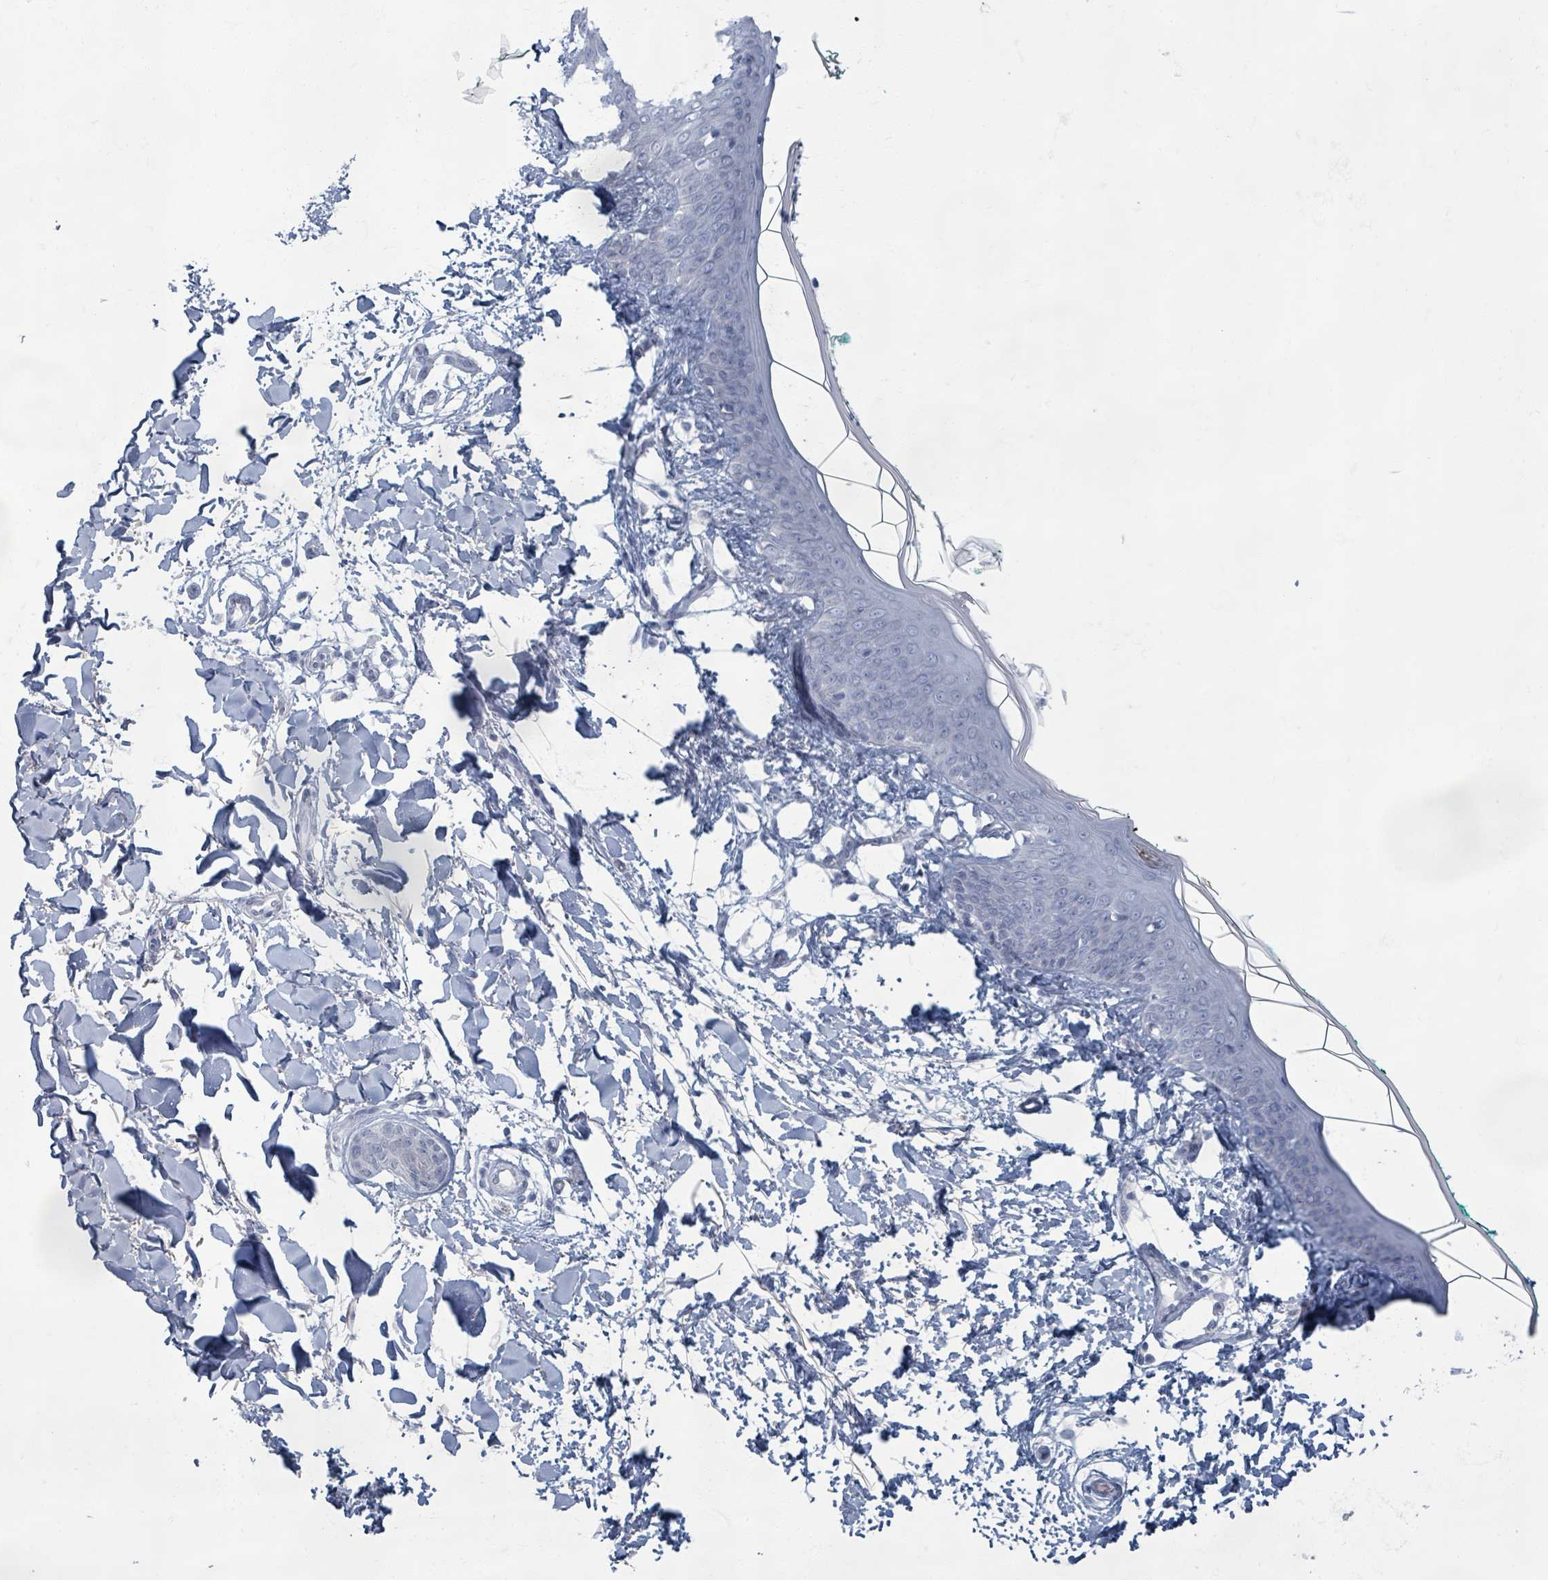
{"staining": {"intensity": "negative", "quantity": "none", "location": "none"}, "tissue": "skin", "cell_type": "Fibroblasts", "image_type": "normal", "snomed": [{"axis": "morphology", "description": "Normal tissue, NOS"}, {"axis": "topography", "description": "Skin"}], "caption": "IHC photomicrograph of unremarkable skin stained for a protein (brown), which displays no staining in fibroblasts. (DAB immunohistochemistry (IHC) with hematoxylin counter stain).", "gene": "WNT11", "patient": {"sex": "female", "age": 34}}